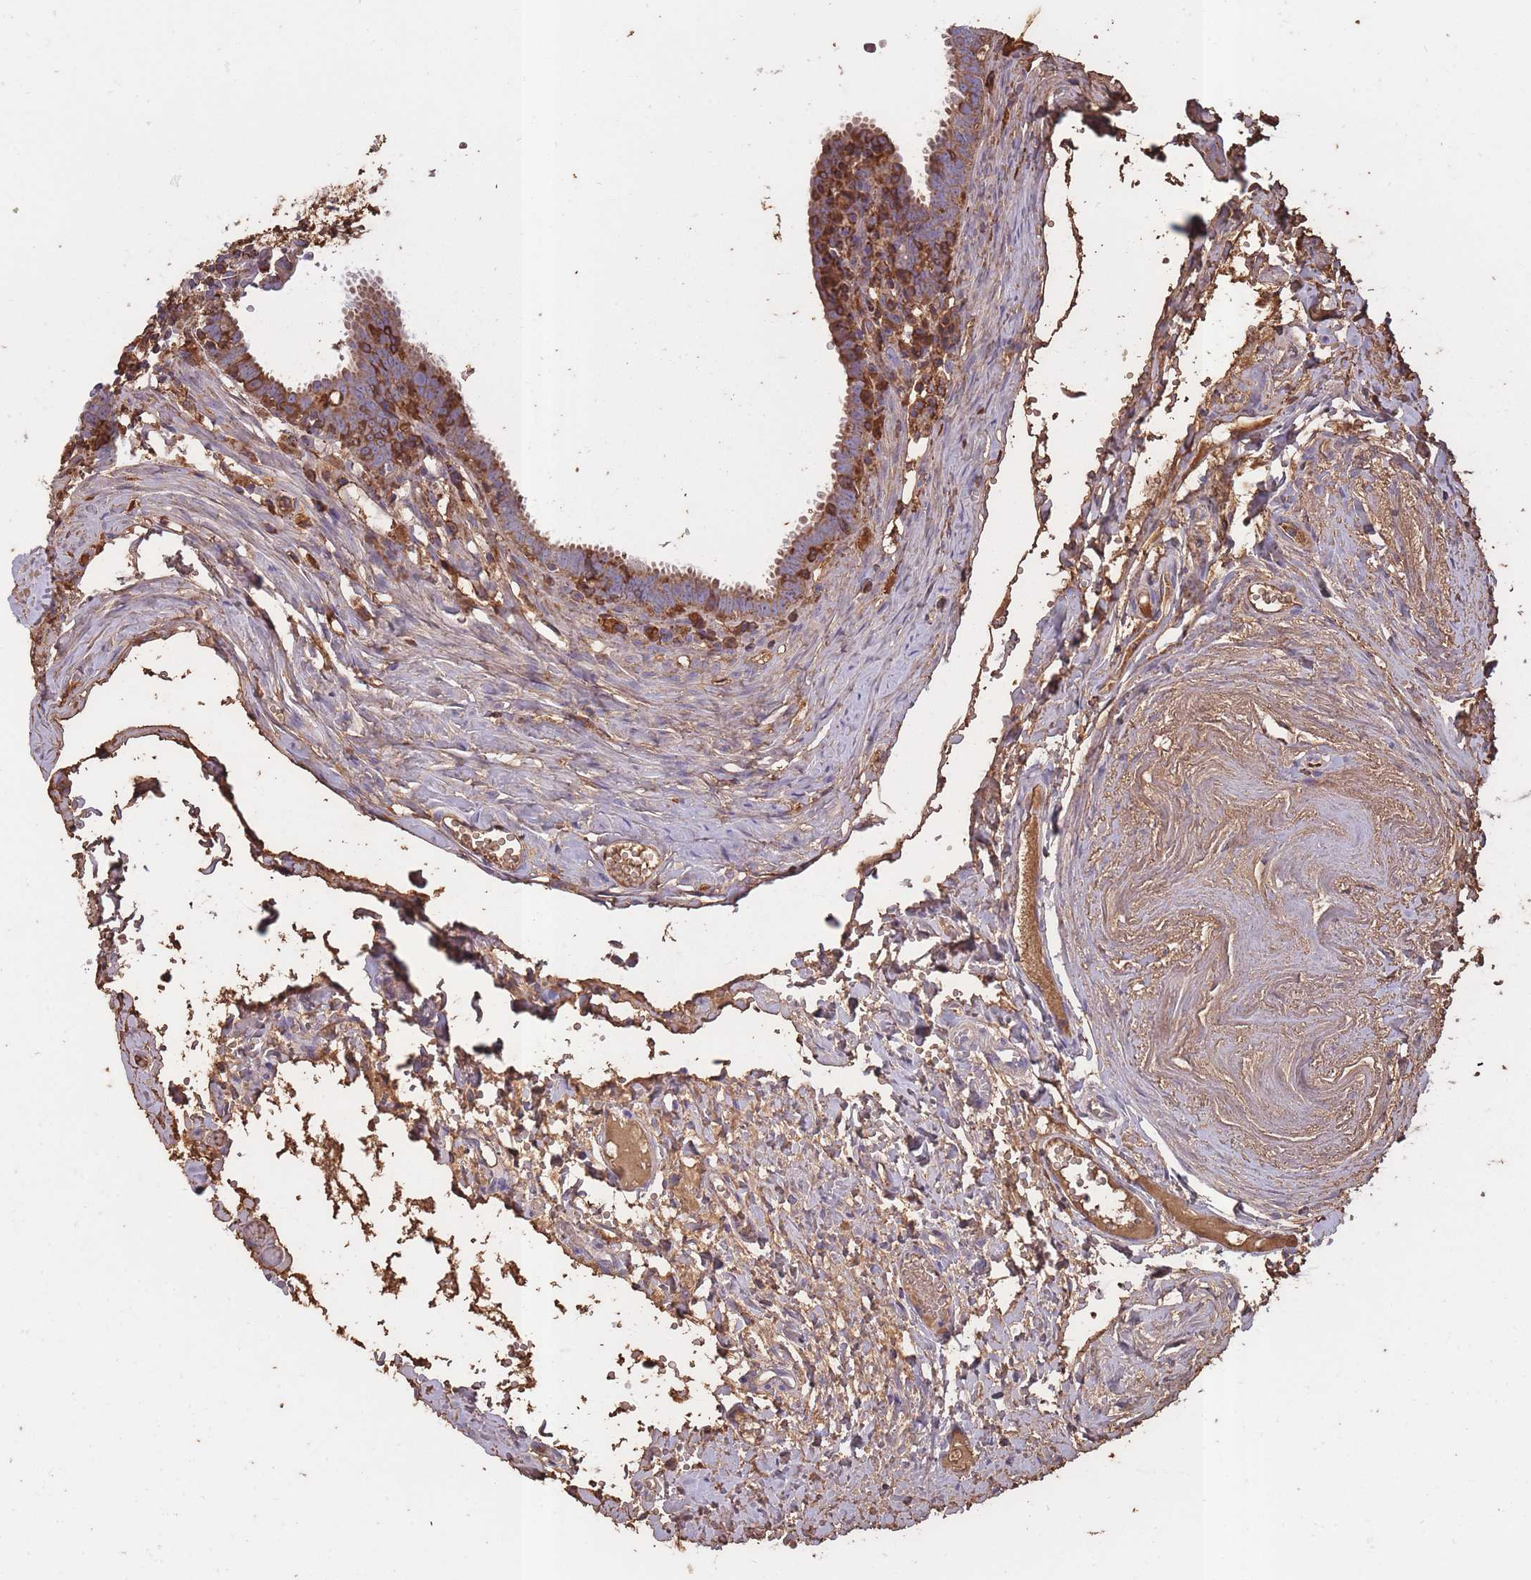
{"staining": {"intensity": "moderate", "quantity": ">75%", "location": "cytoplasmic/membranous"}, "tissue": "fallopian tube", "cell_type": "Glandular cells", "image_type": "normal", "snomed": [{"axis": "morphology", "description": "Normal tissue, NOS"}, {"axis": "morphology", "description": "Carcinoma, NOS"}, {"axis": "topography", "description": "Fallopian tube"}, {"axis": "topography", "description": "Ovary"}], "caption": "IHC of normal fallopian tube reveals medium levels of moderate cytoplasmic/membranous staining in approximately >75% of glandular cells. Immunohistochemistry stains the protein of interest in brown and the nuclei are stained blue.", "gene": "KAT2A", "patient": {"sex": "female", "age": 59}}